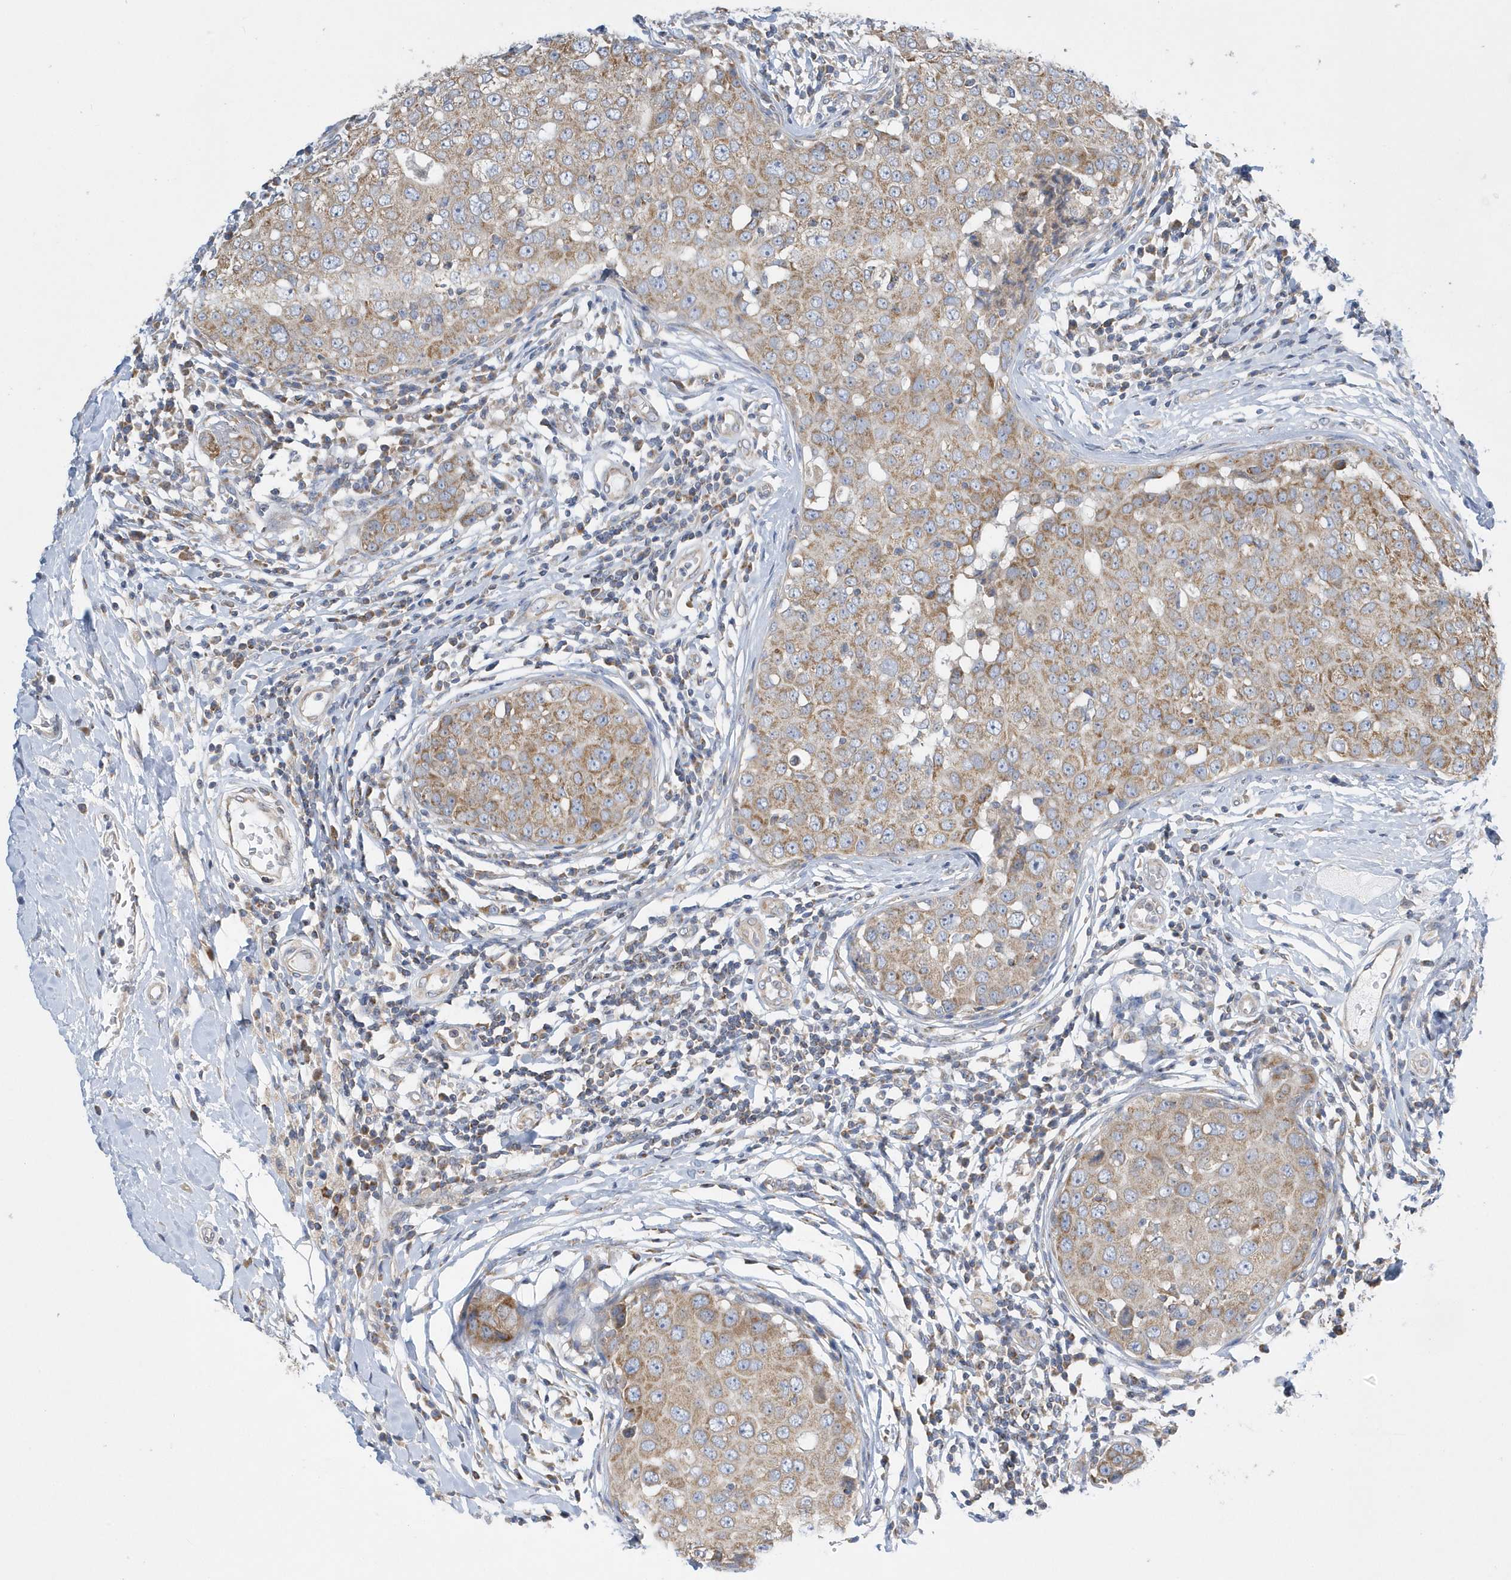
{"staining": {"intensity": "moderate", "quantity": ">75%", "location": "cytoplasmic/membranous"}, "tissue": "breast cancer", "cell_type": "Tumor cells", "image_type": "cancer", "snomed": [{"axis": "morphology", "description": "Duct carcinoma"}, {"axis": "topography", "description": "Breast"}], "caption": "High-power microscopy captured an immunohistochemistry (IHC) micrograph of intraductal carcinoma (breast), revealing moderate cytoplasmic/membranous staining in about >75% of tumor cells.", "gene": "SPATA5", "patient": {"sex": "female", "age": 27}}